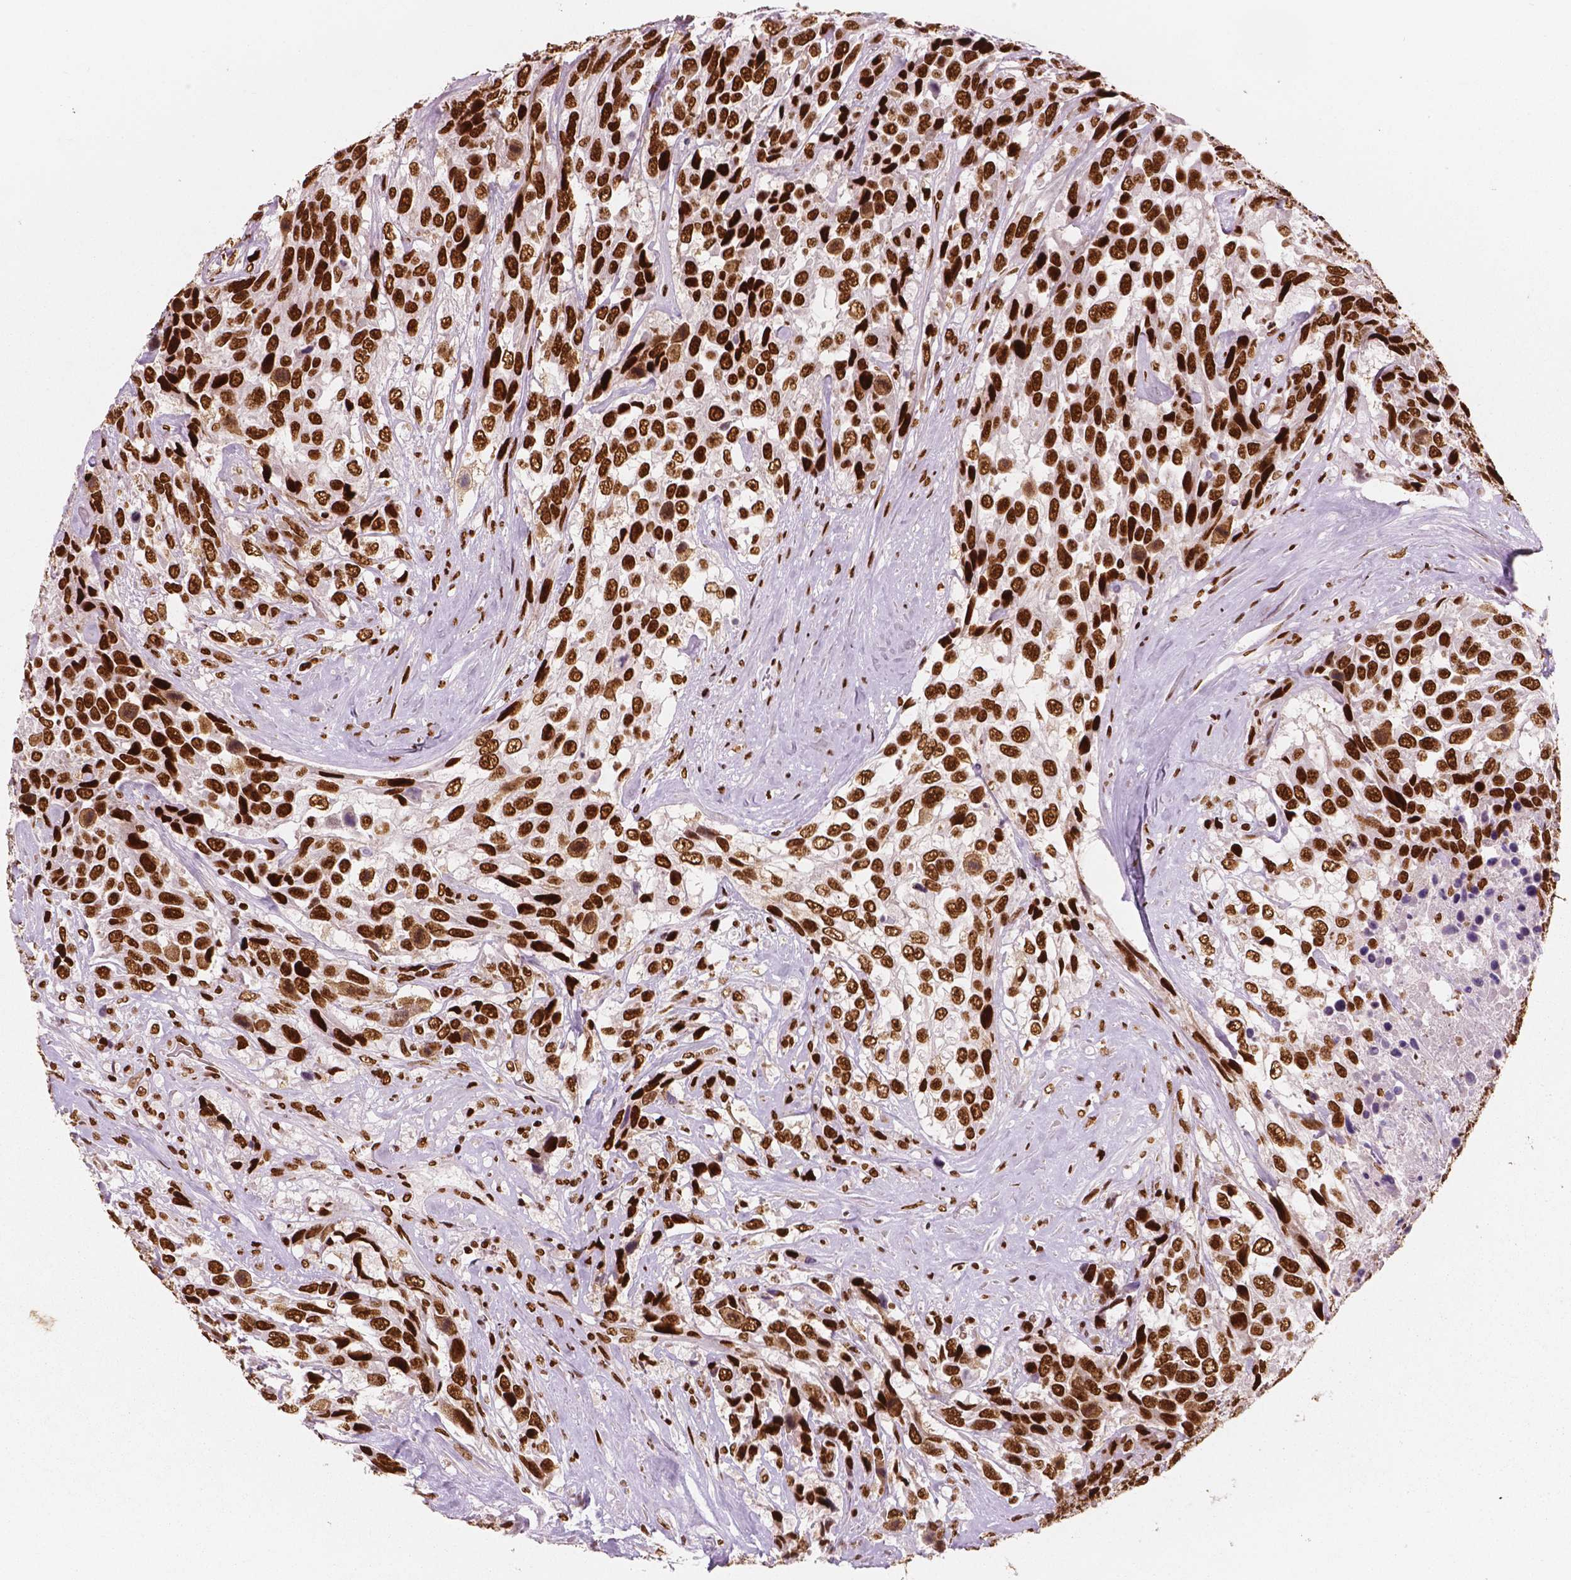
{"staining": {"intensity": "strong", "quantity": ">75%", "location": "nuclear"}, "tissue": "urothelial cancer", "cell_type": "Tumor cells", "image_type": "cancer", "snomed": [{"axis": "morphology", "description": "Urothelial carcinoma, High grade"}, {"axis": "topography", "description": "Urinary bladder"}], "caption": "High-magnification brightfield microscopy of urothelial cancer stained with DAB (3,3'-diaminobenzidine) (brown) and counterstained with hematoxylin (blue). tumor cells exhibit strong nuclear positivity is appreciated in about>75% of cells. The staining was performed using DAB to visualize the protein expression in brown, while the nuclei were stained in blue with hematoxylin (Magnification: 20x).", "gene": "BRD4", "patient": {"sex": "female", "age": 70}}